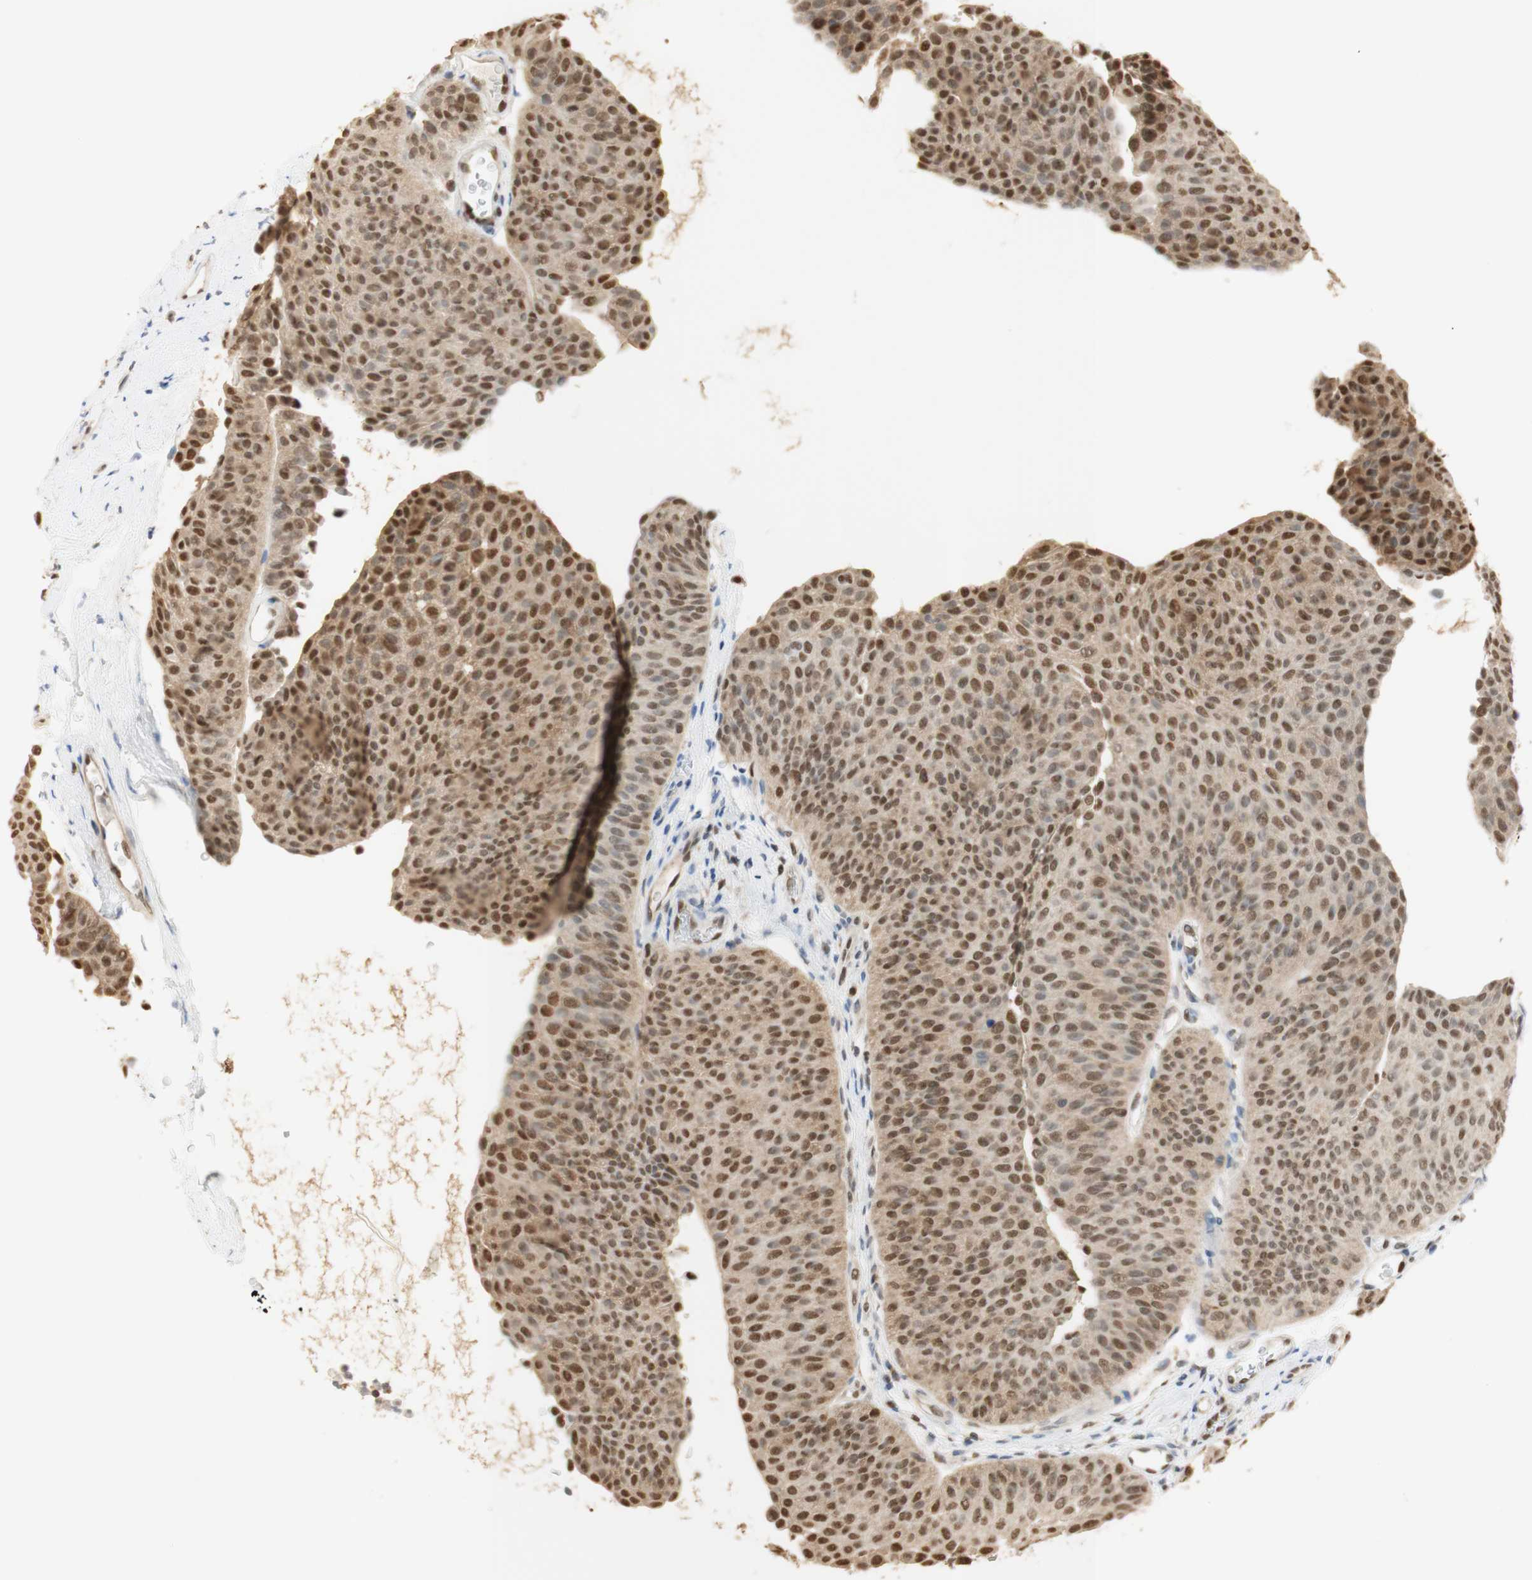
{"staining": {"intensity": "moderate", "quantity": ">75%", "location": "cytoplasmic/membranous,nuclear"}, "tissue": "urothelial cancer", "cell_type": "Tumor cells", "image_type": "cancer", "snomed": [{"axis": "morphology", "description": "Urothelial carcinoma, Low grade"}, {"axis": "topography", "description": "Urinary bladder"}], "caption": "Urothelial cancer tissue demonstrates moderate cytoplasmic/membranous and nuclear positivity in approximately >75% of tumor cells", "gene": "NAP1L4", "patient": {"sex": "female", "age": 60}}